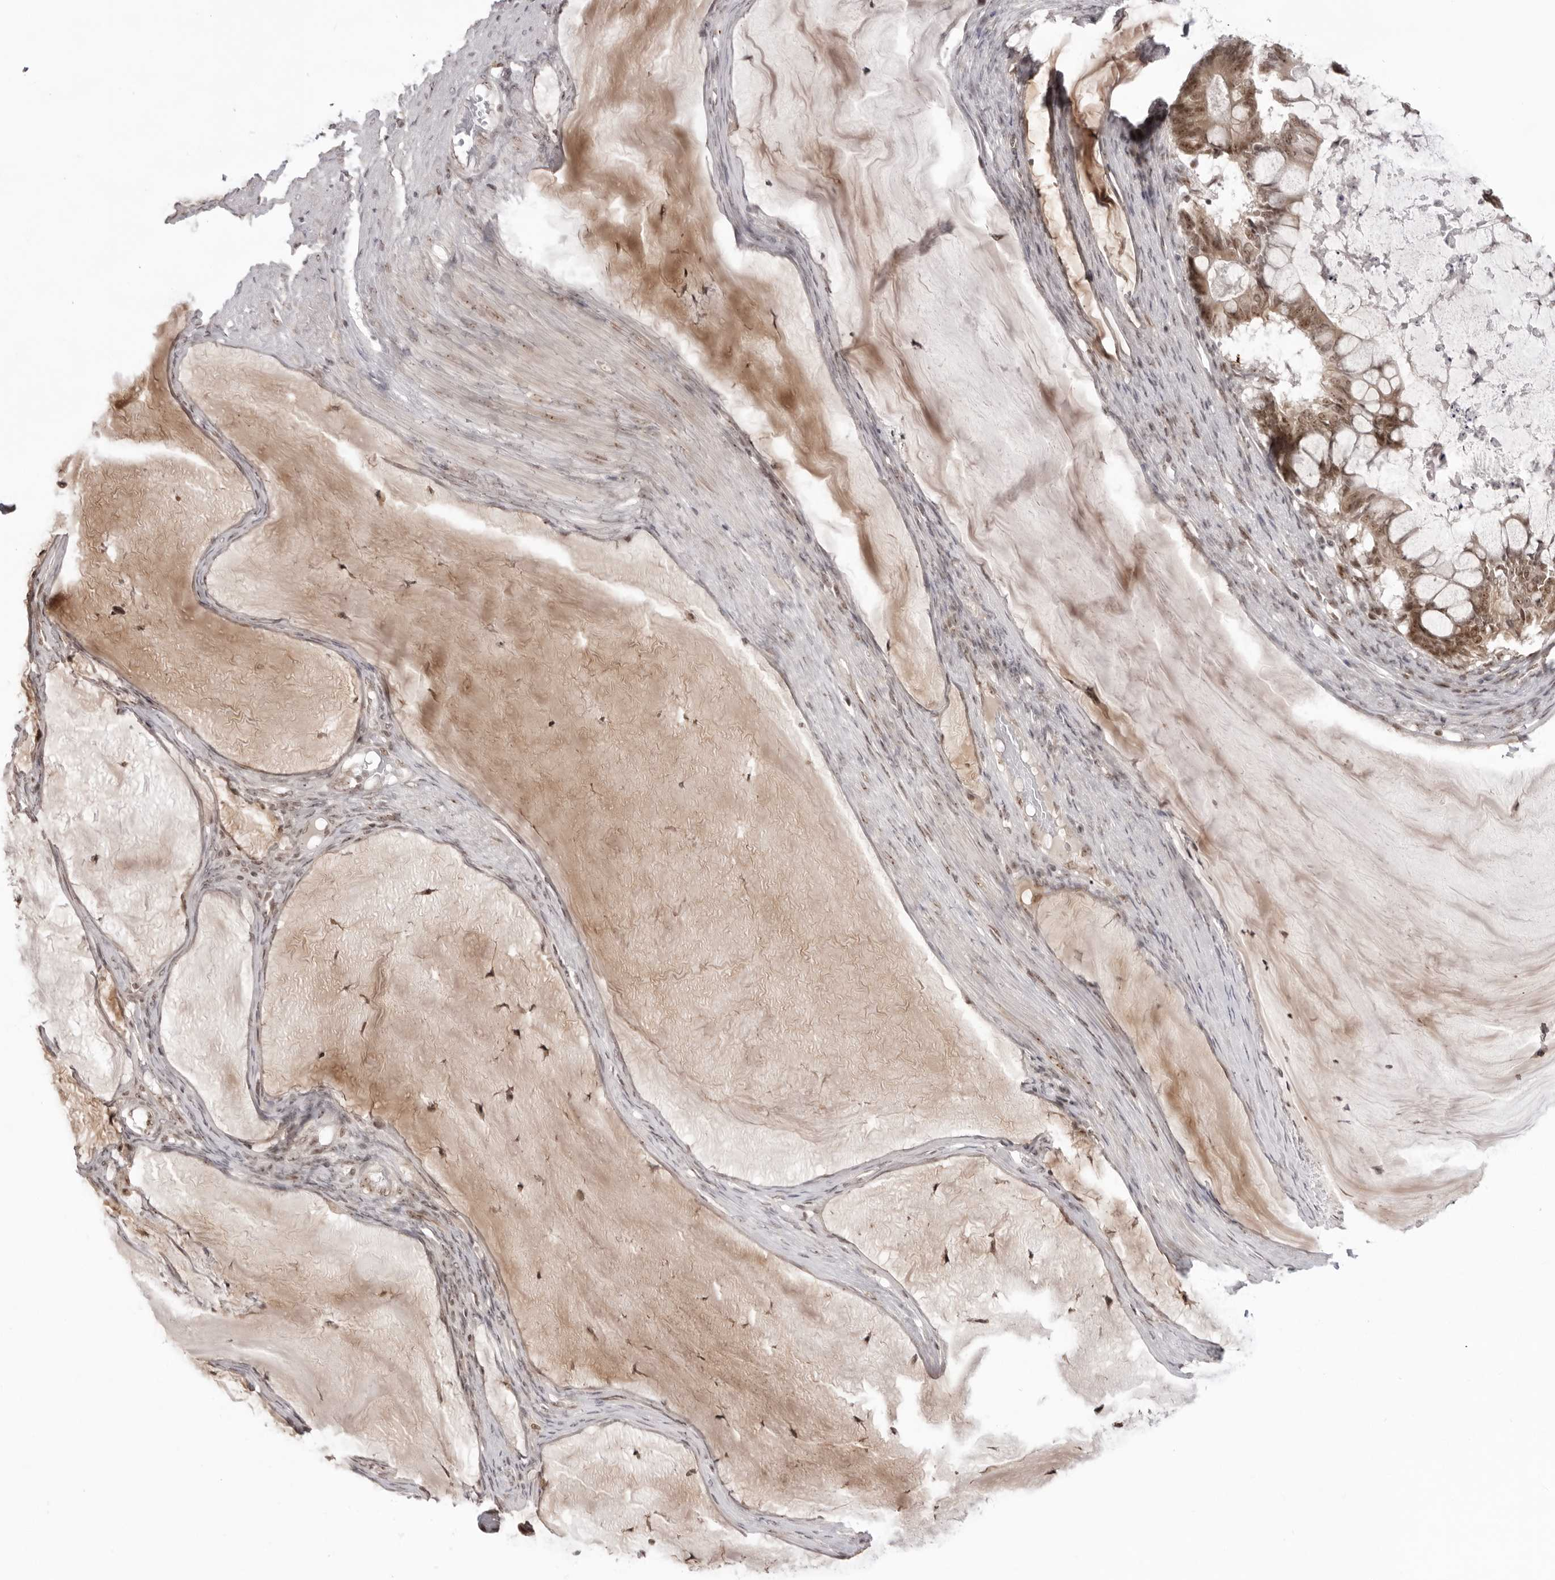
{"staining": {"intensity": "moderate", "quantity": ">75%", "location": "cytoplasmic/membranous,nuclear"}, "tissue": "ovarian cancer", "cell_type": "Tumor cells", "image_type": "cancer", "snomed": [{"axis": "morphology", "description": "Cystadenocarcinoma, mucinous, NOS"}, {"axis": "topography", "description": "Ovary"}], "caption": "Immunohistochemistry (IHC) (DAB (3,3'-diaminobenzidine)) staining of ovarian cancer (mucinous cystadenocarcinoma) shows moderate cytoplasmic/membranous and nuclear protein staining in about >75% of tumor cells.", "gene": "EXOSC10", "patient": {"sex": "female", "age": 61}}